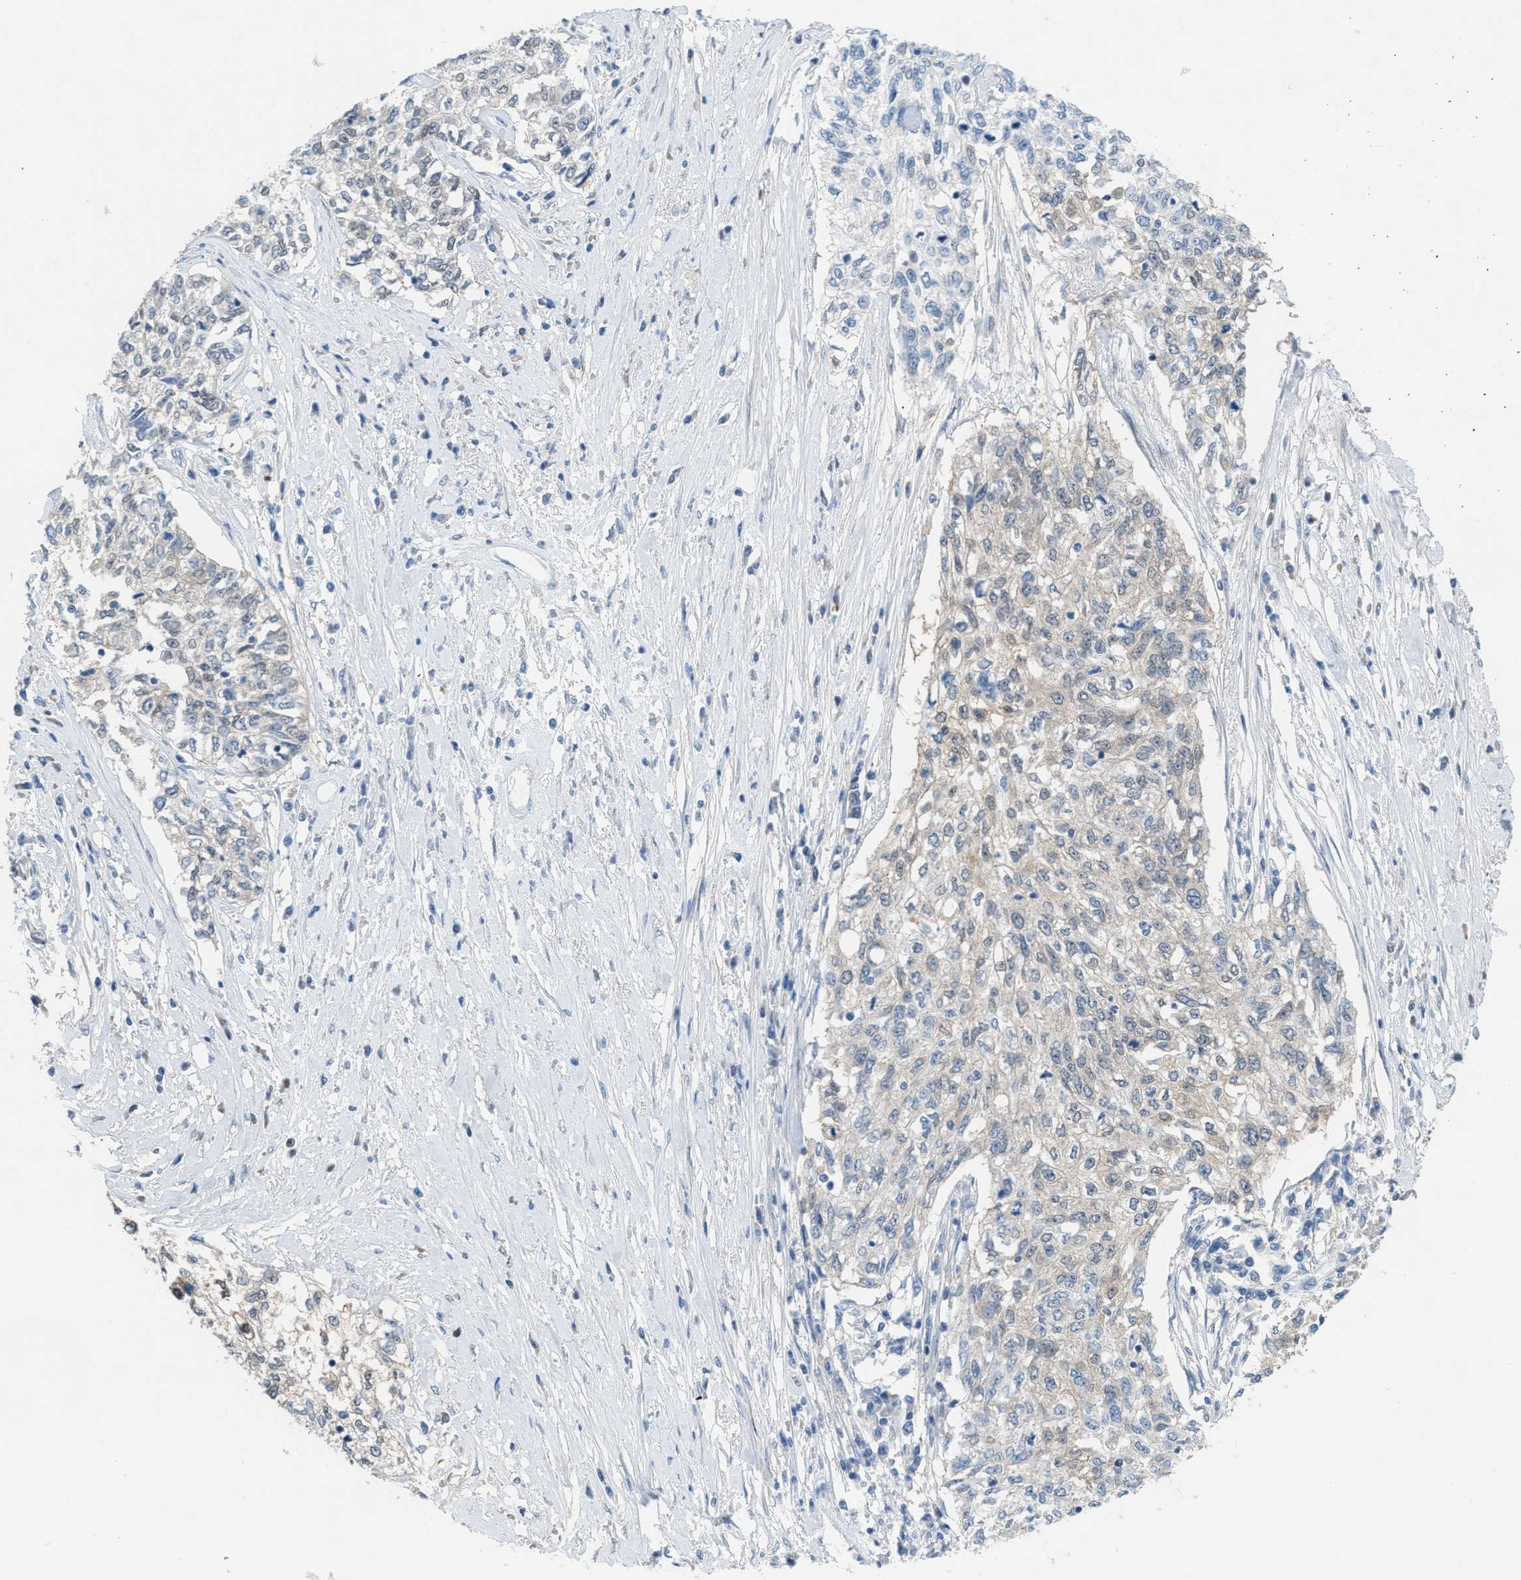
{"staining": {"intensity": "weak", "quantity": "25%-75%", "location": "cytoplasmic/membranous"}, "tissue": "cervical cancer", "cell_type": "Tumor cells", "image_type": "cancer", "snomed": [{"axis": "morphology", "description": "Squamous cell carcinoma, NOS"}, {"axis": "topography", "description": "Cervix"}], "caption": "IHC (DAB (3,3'-diaminobenzidine)) staining of human cervical squamous cell carcinoma reveals weak cytoplasmic/membranous protein positivity in about 25%-75% of tumor cells.", "gene": "PPM1D", "patient": {"sex": "female", "age": 57}}